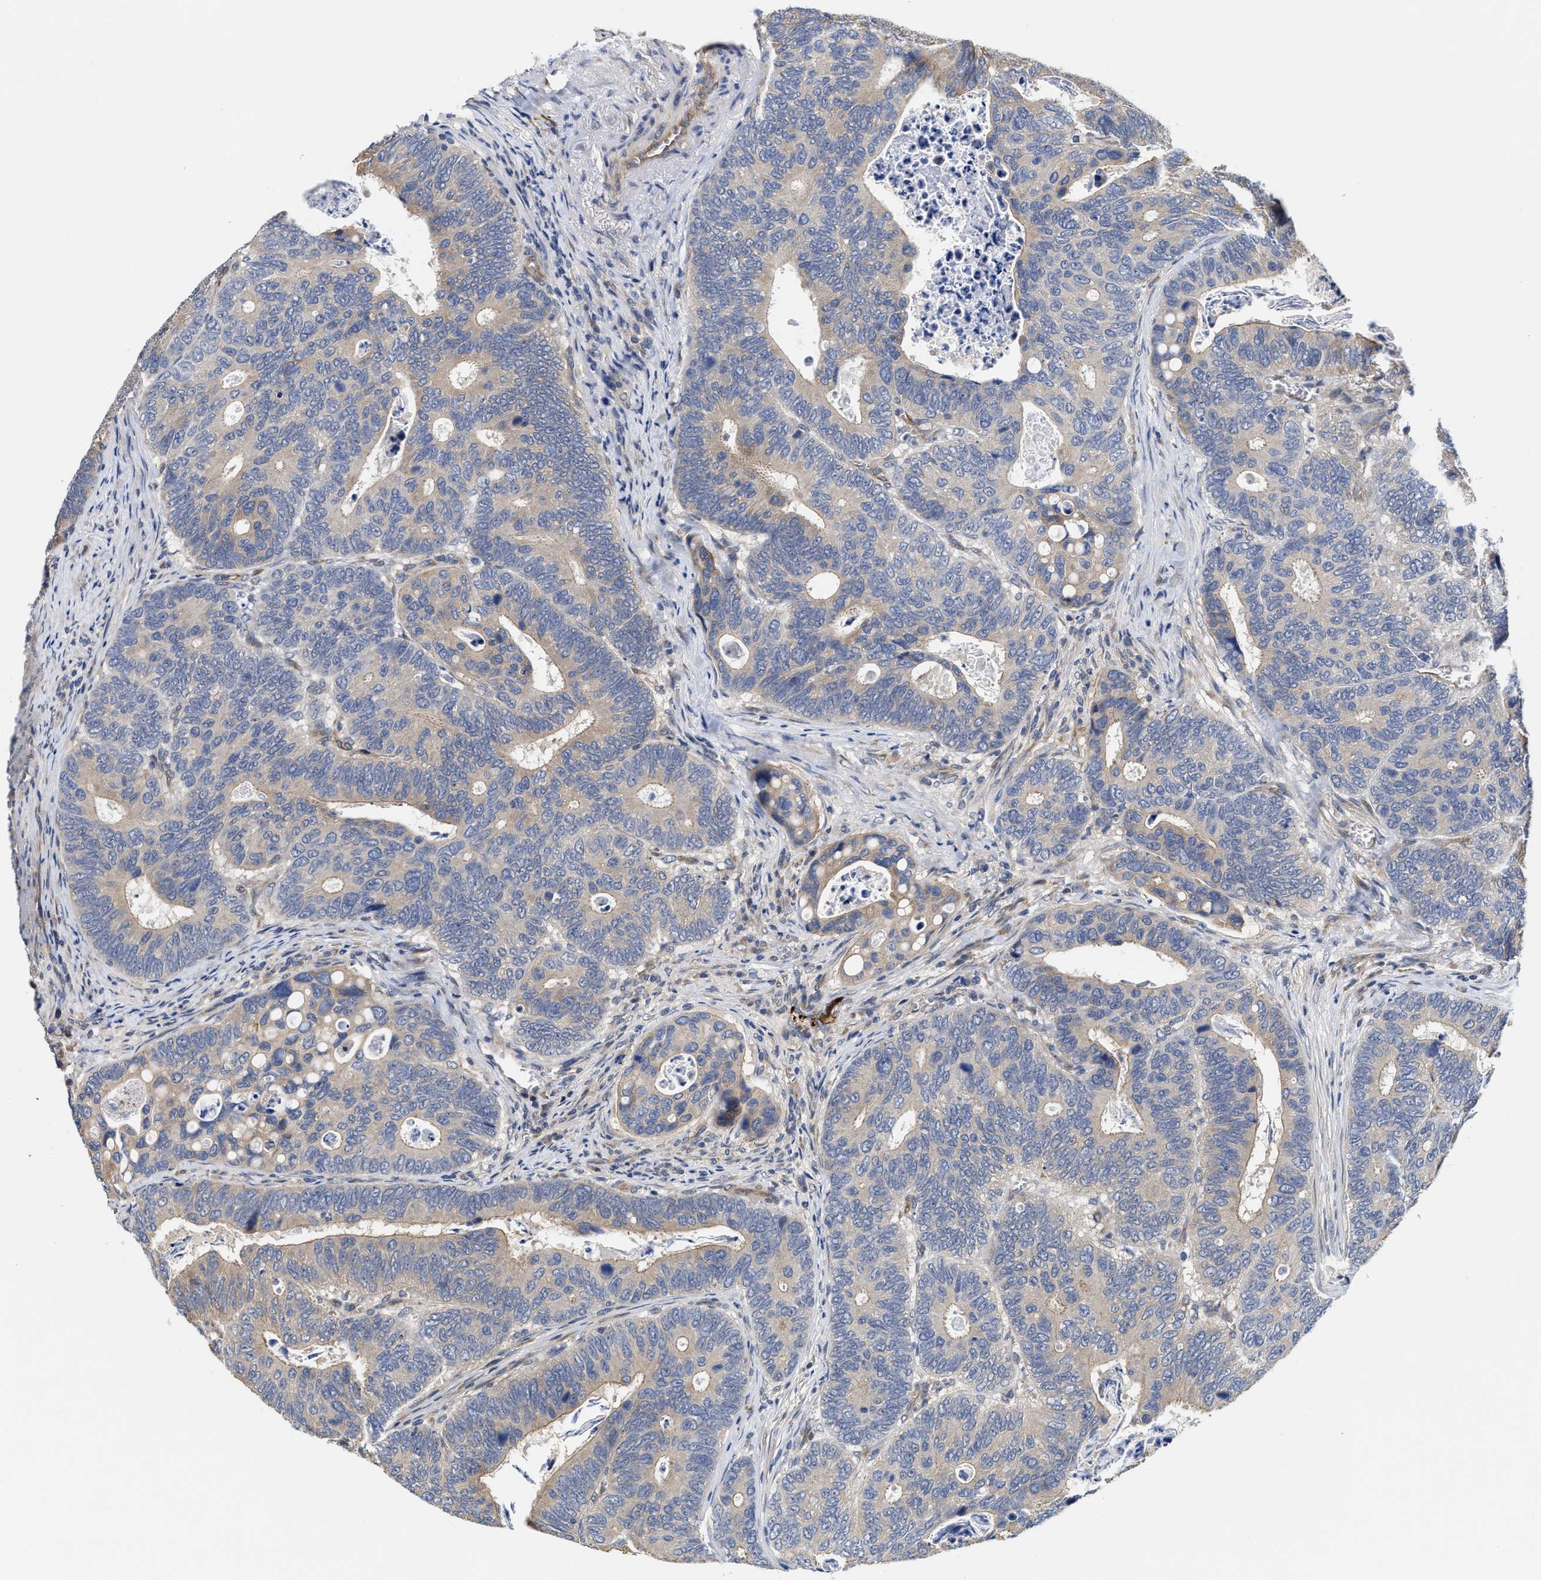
{"staining": {"intensity": "weak", "quantity": "<25%", "location": "cytoplasmic/membranous"}, "tissue": "colorectal cancer", "cell_type": "Tumor cells", "image_type": "cancer", "snomed": [{"axis": "morphology", "description": "Inflammation, NOS"}, {"axis": "morphology", "description": "Adenocarcinoma, NOS"}, {"axis": "topography", "description": "Colon"}], "caption": "The micrograph demonstrates no staining of tumor cells in colorectal cancer (adenocarcinoma).", "gene": "TRAF6", "patient": {"sex": "male", "age": 72}}